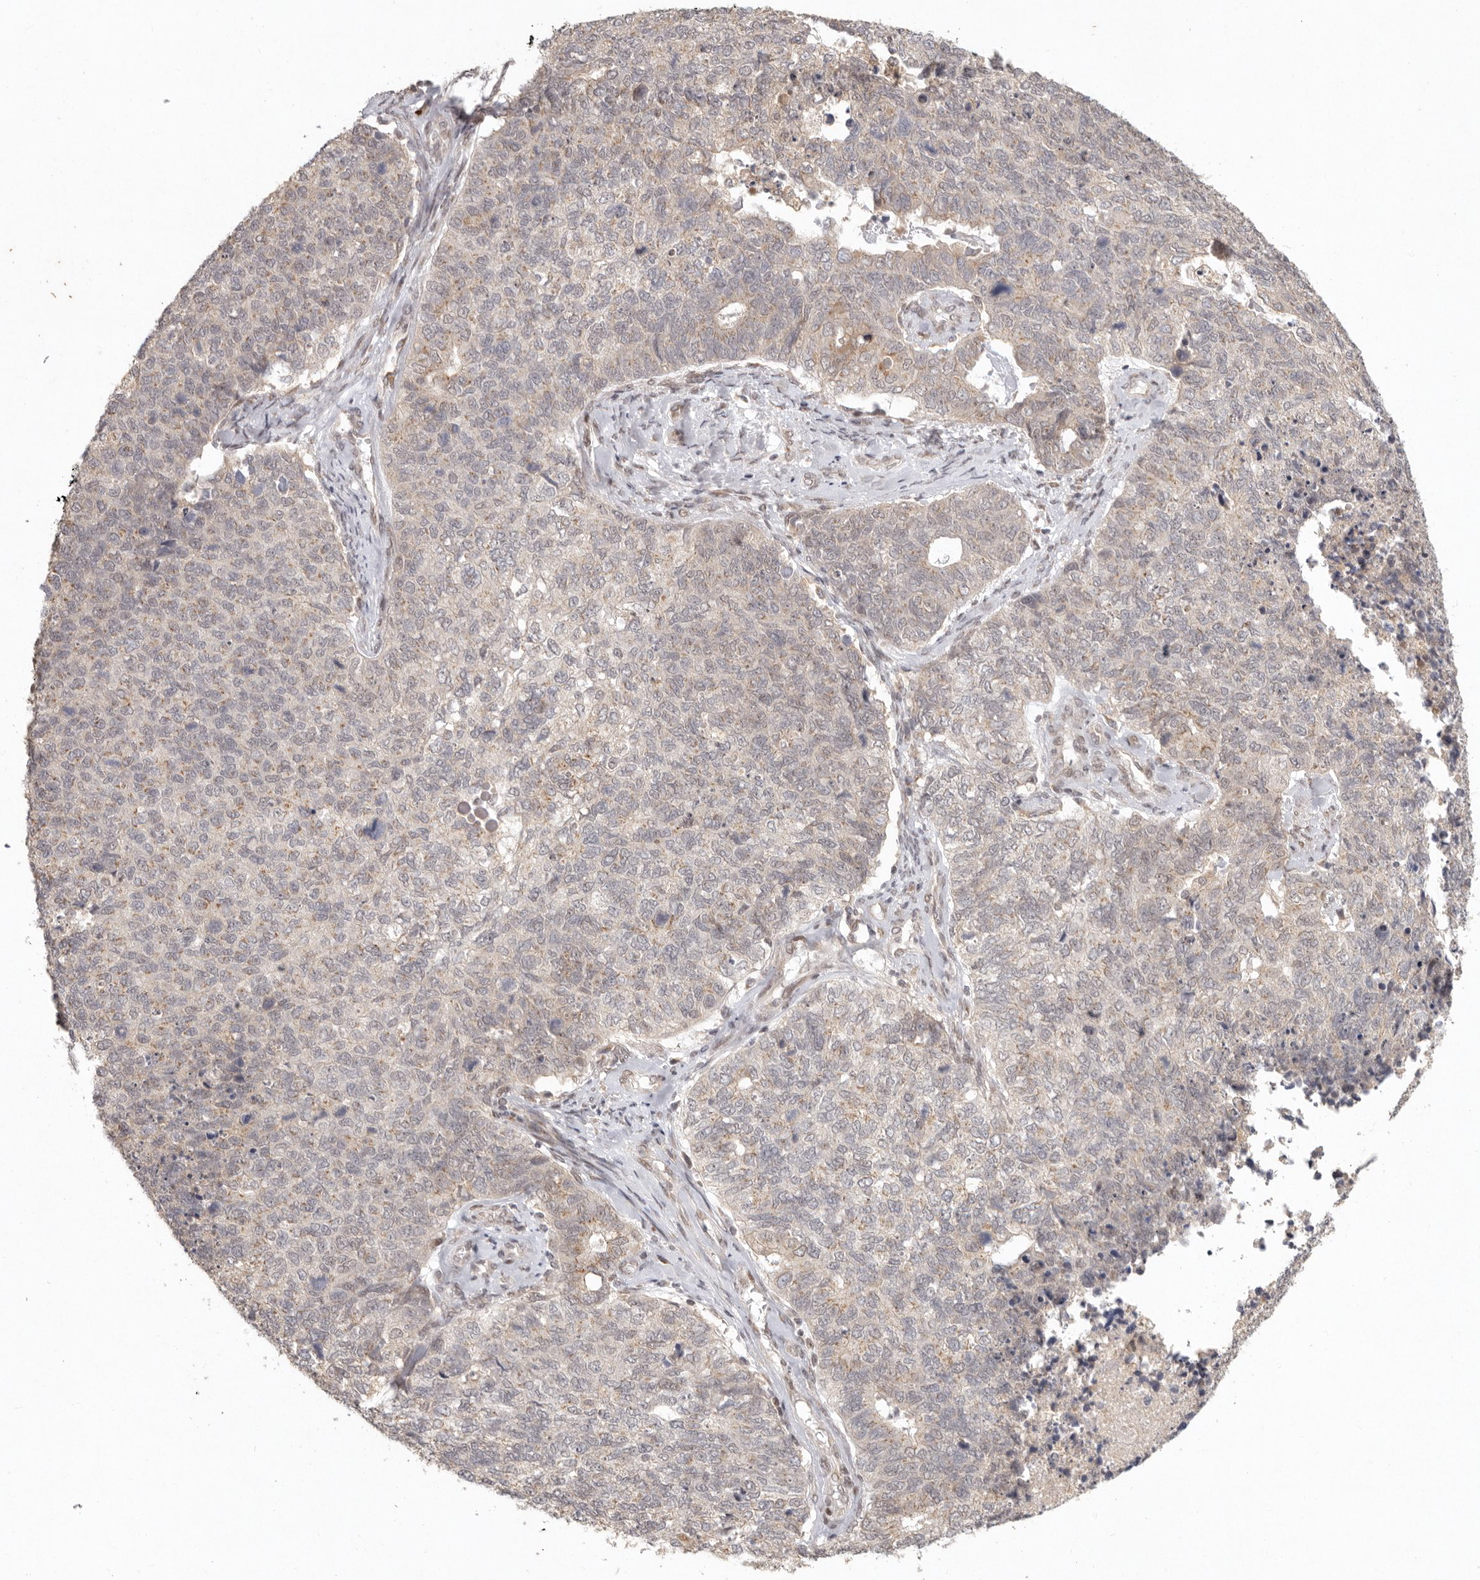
{"staining": {"intensity": "weak", "quantity": "25%-75%", "location": "cytoplasmic/membranous"}, "tissue": "cervical cancer", "cell_type": "Tumor cells", "image_type": "cancer", "snomed": [{"axis": "morphology", "description": "Squamous cell carcinoma, NOS"}, {"axis": "topography", "description": "Cervix"}], "caption": "Protein staining reveals weak cytoplasmic/membranous staining in approximately 25%-75% of tumor cells in cervical cancer.", "gene": "LRRC75A", "patient": {"sex": "female", "age": 63}}